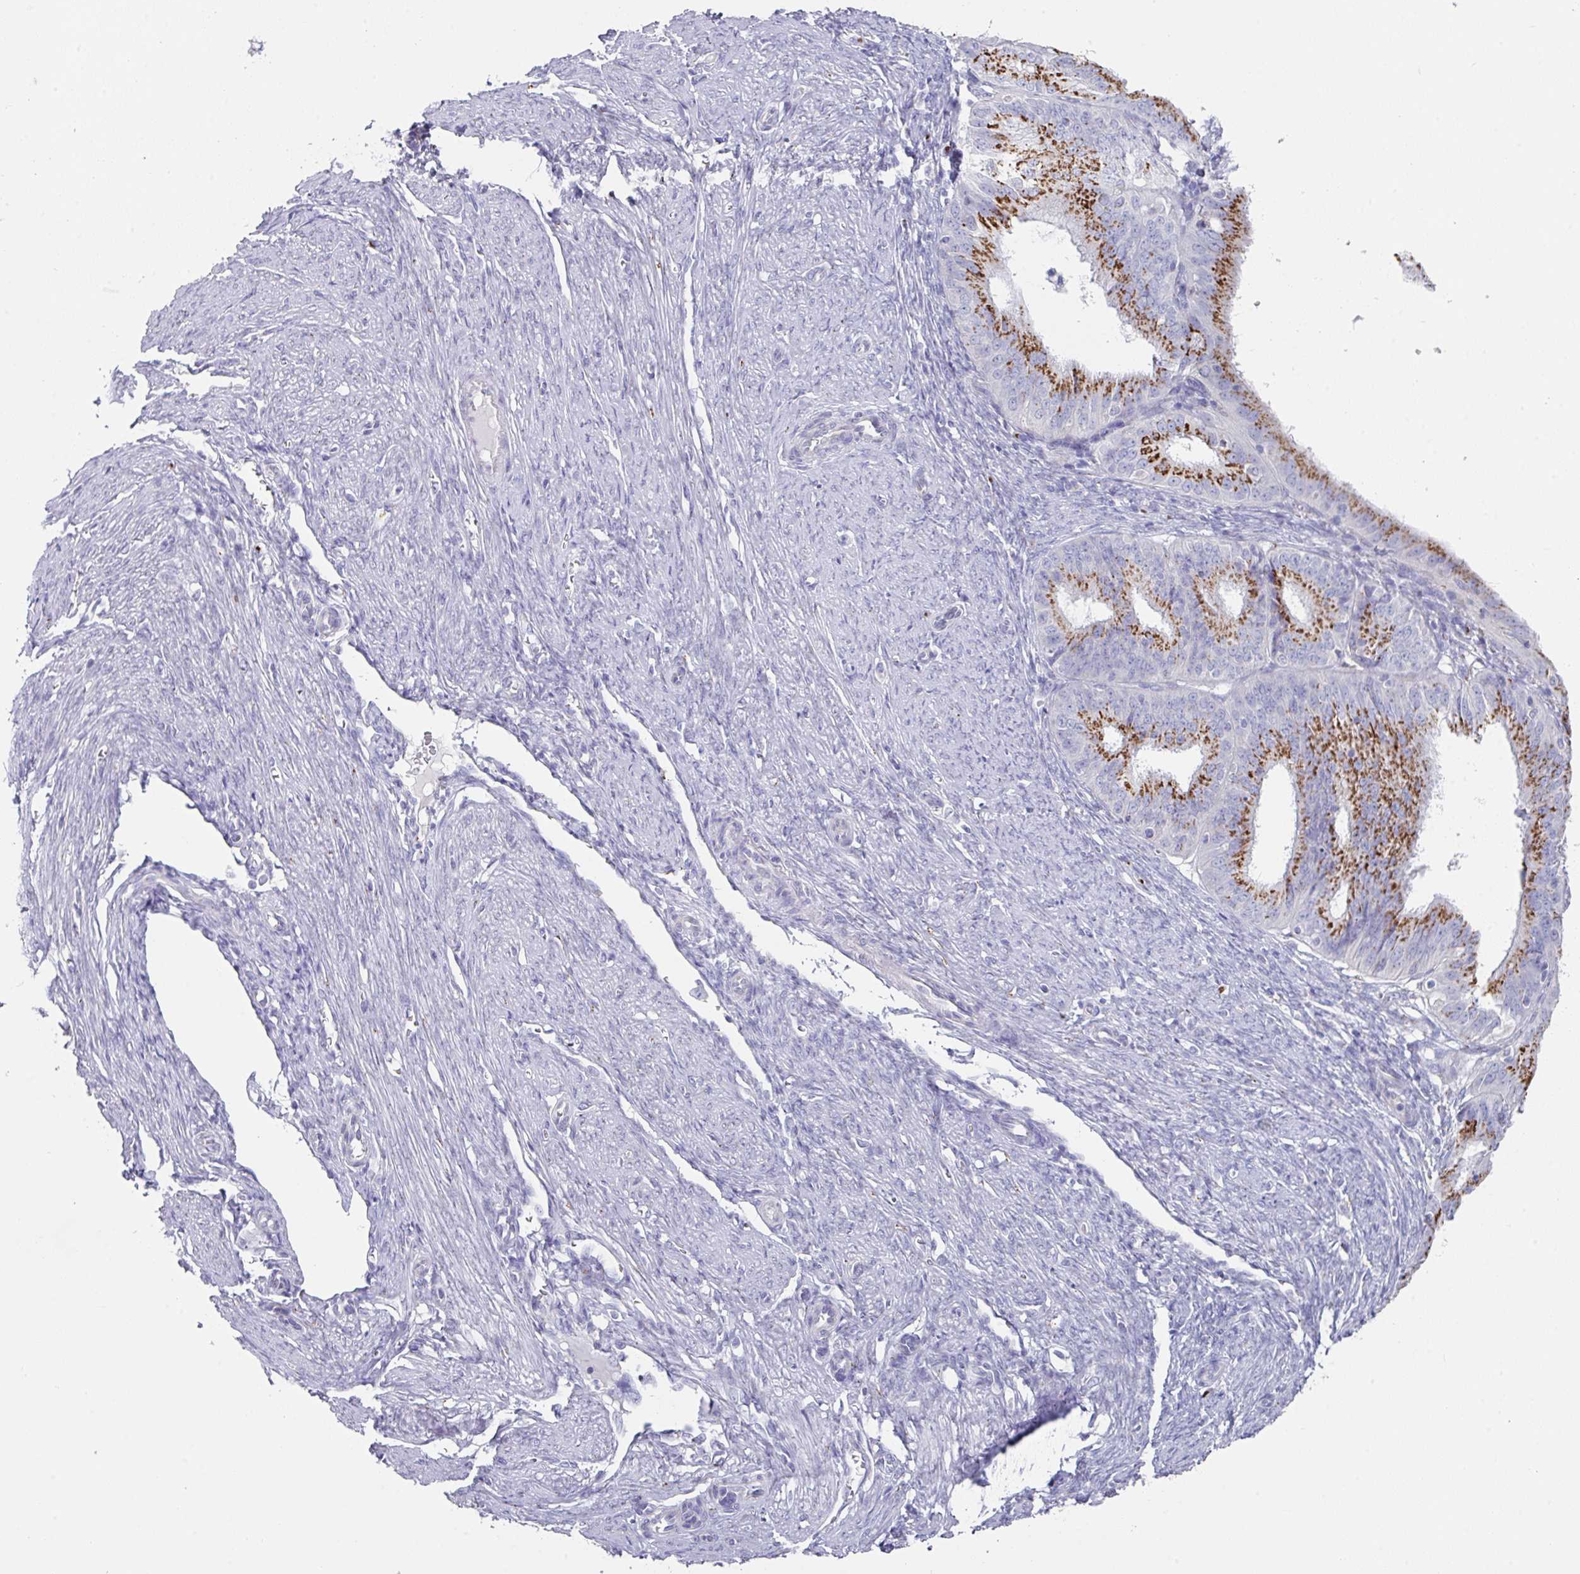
{"staining": {"intensity": "moderate", "quantity": ">75%", "location": "cytoplasmic/membranous"}, "tissue": "endometrial cancer", "cell_type": "Tumor cells", "image_type": "cancer", "snomed": [{"axis": "morphology", "description": "Adenocarcinoma, NOS"}, {"axis": "topography", "description": "Endometrium"}], "caption": "Protein staining shows moderate cytoplasmic/membranous positivity in approximately >75% of tumor cells in endometrial cancer (adenocarcinoma).", "gene": "VKORC1L1", "patient": {"sex": "female", "age": 51}}